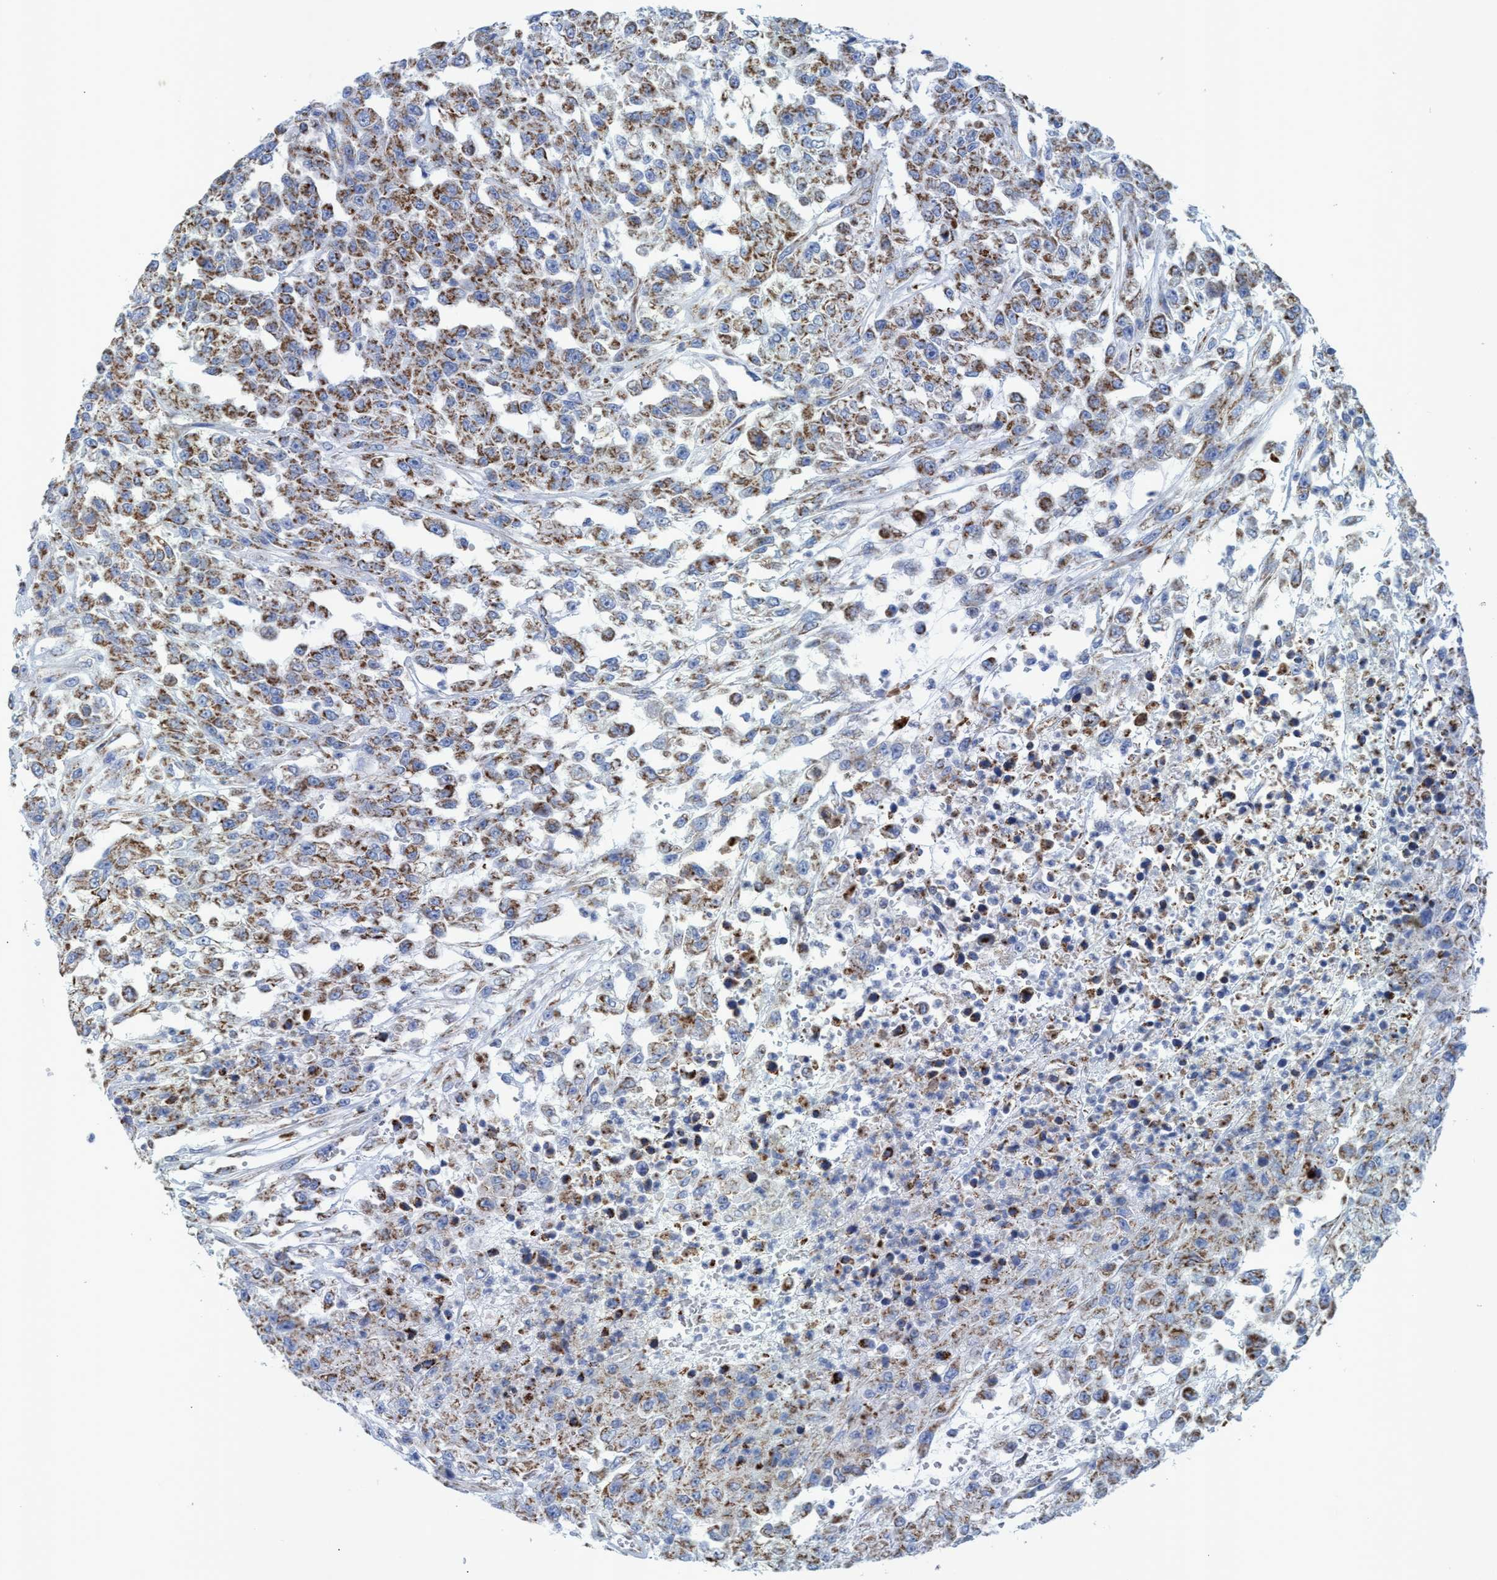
{"staining": {"intensity": "moderate", "quantity": ">75%", "location": "cytoplasmic/membranous"}, "tissue": "urothelial cancer", "cell_type": "Tumor cells", "image_type": "cancer", "snomed": [{"axis": "morphology", "description": "Urothelial carcinoma, High grade"}, {"axis": "topography", "description": "Urinary bladder"}], "caption": "A micrograph showing moderate cytoplasmic/membranous staining in about >75% of tumor cells in urothelial cancer, as visualized by brown immunohistochemical staining.", "gene": "GGA3", "patient": {"sex": "male", "age": 46}}